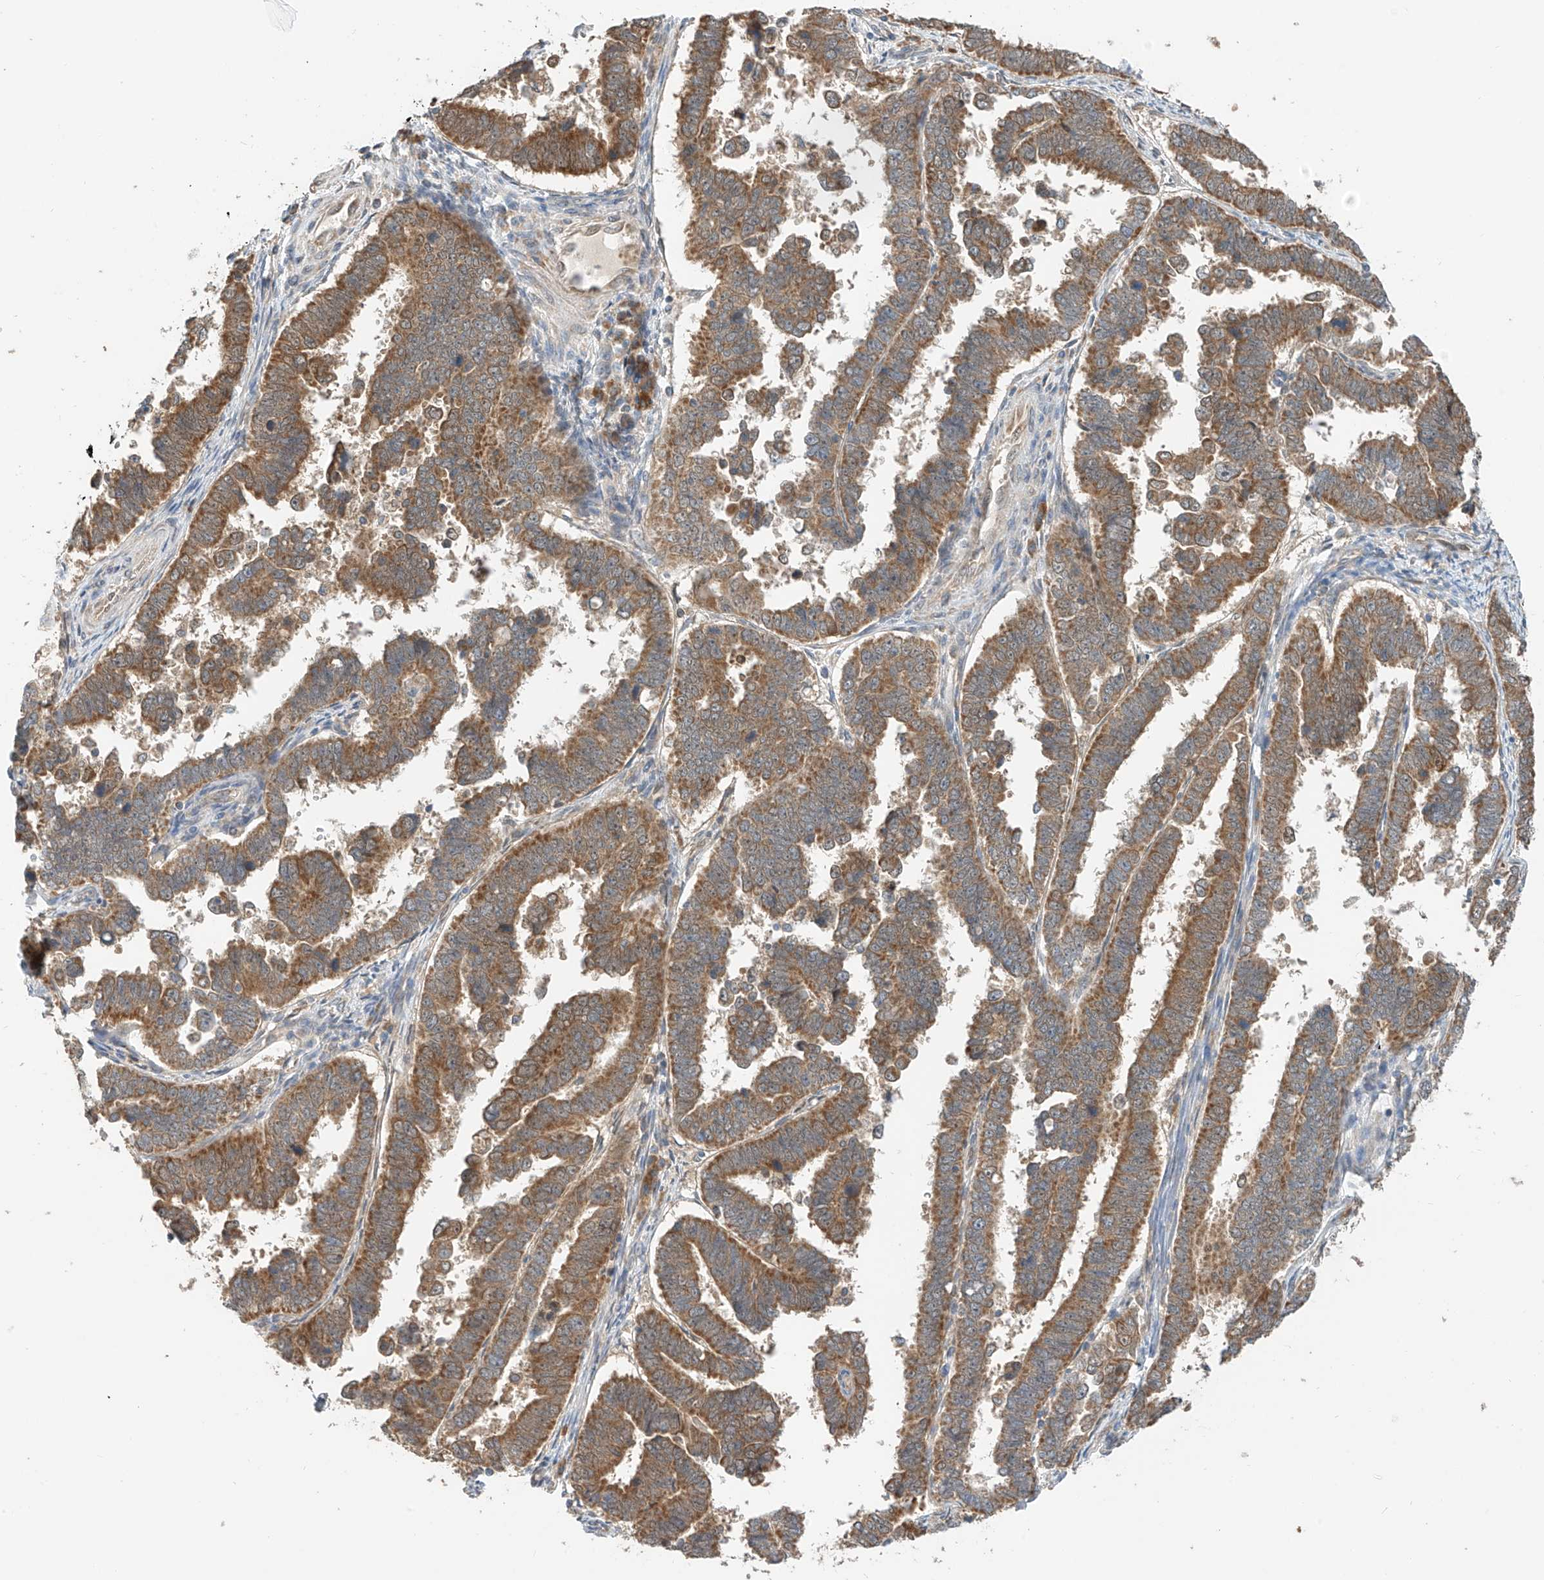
{"staining": {"intensity": "moderate", "quantity": ">75%", "location": "cytoplasmic/membranous"}, "tissue": "endometrial cancer", "cell_type": "Tumor cells", "image_type": "cancer", "snomed": [{"axis": "morphology", "description": "Adenocarcinoma, NOS"}, {"axis": "topography", "description": "Endometrium"}], "caption": "Endometrial cancer (adenocarcinoma) tissue displays moderate cytoplasmic/membranous positivity in approximately >75% of tumor cells", "gene": "PPA2", "patient": {"sex": "female", "age": 75}}